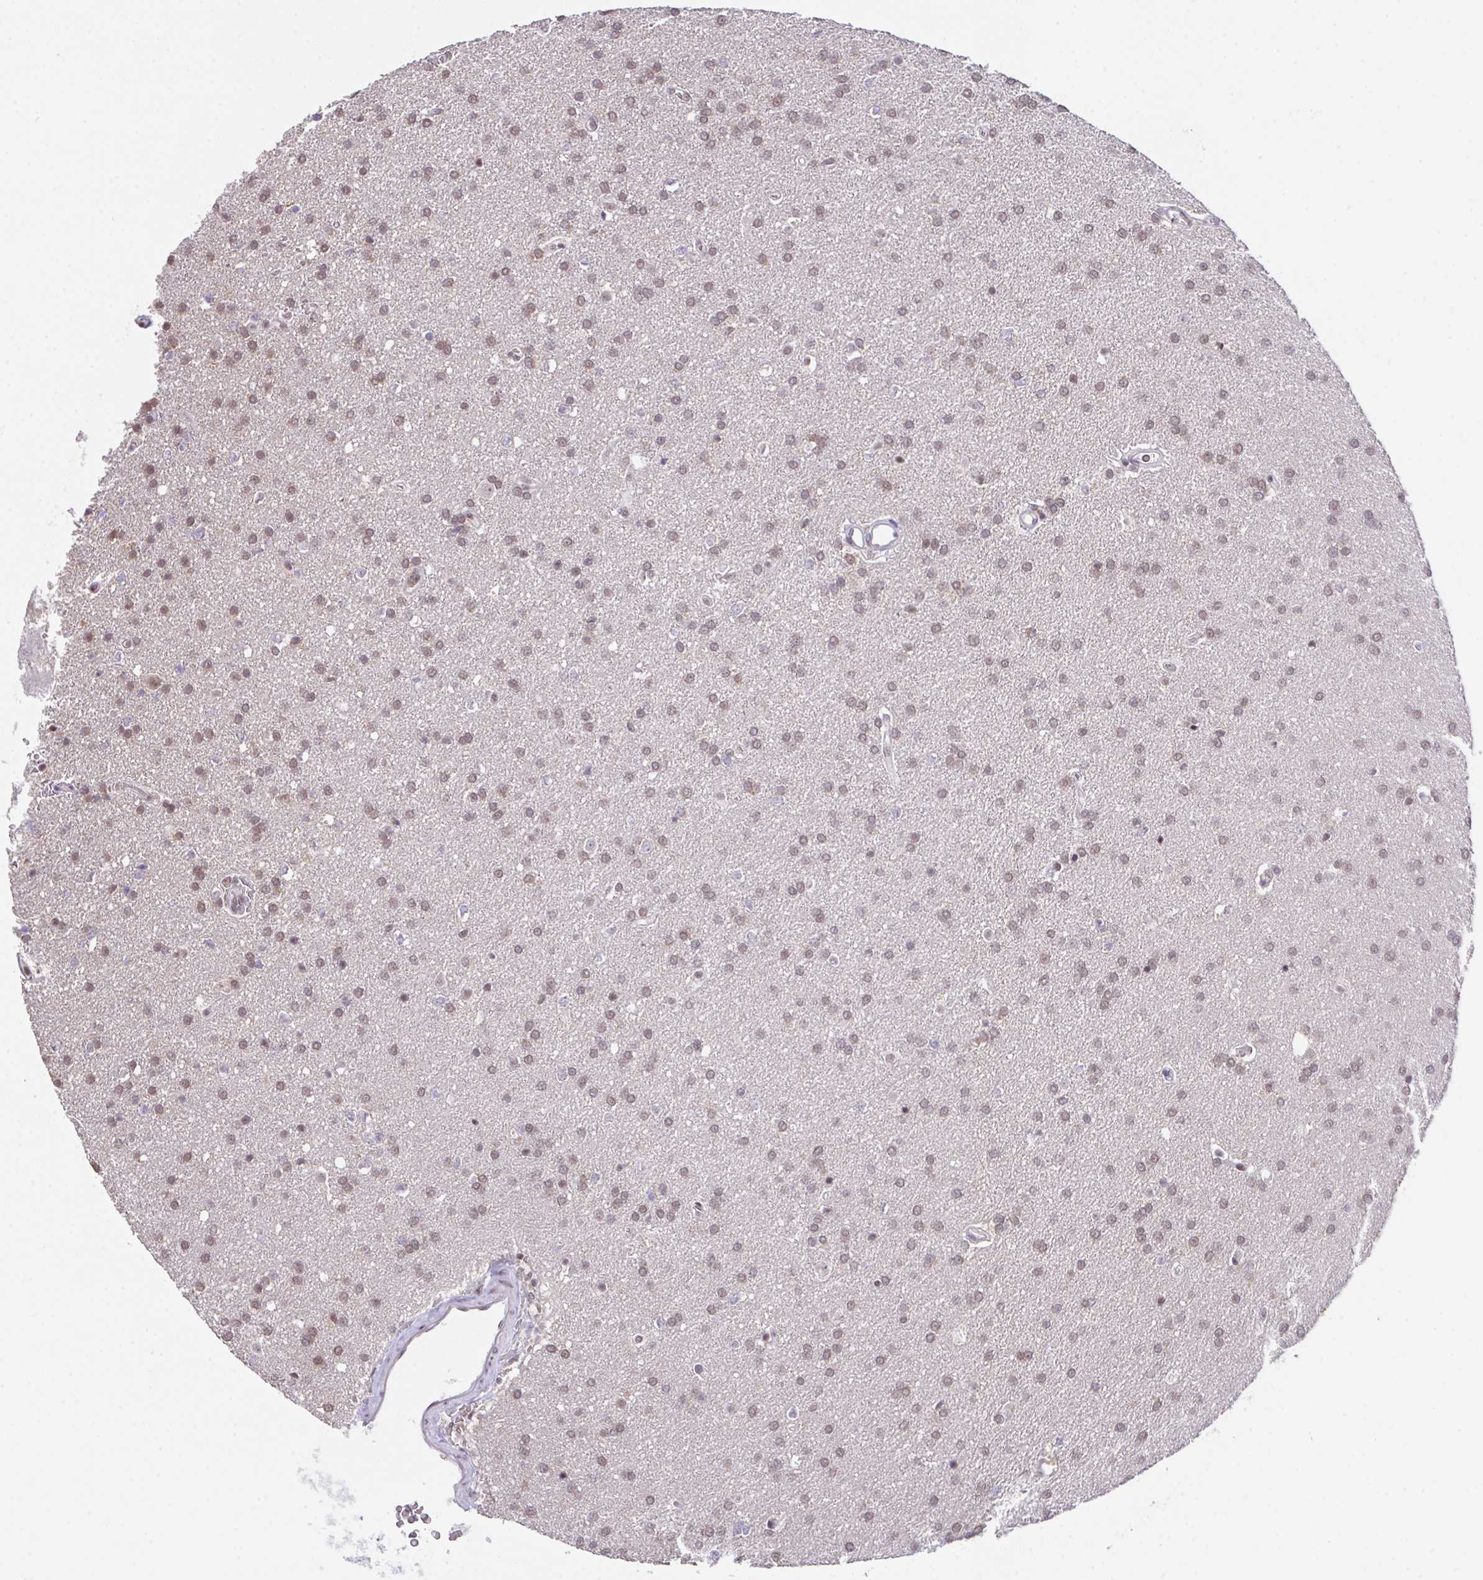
{"staining": {"intensity": "weak", "quantity": ">75%", "location": "nuclear"}, "tissue": "glioma", "cell_type": "Tumor cells", "image_type": "cancer", "snomed": [{"axis": "morphology", "description": "Glioma, malignant, Low grade"}, {"axis": "topography", "description": "Brain"}], "caption": "IHC of human glioma displays low levels of weak nuclear staining in about >75% of tumor cells.", "gene": "OR6K3", "patient": {"sex": "female", "age": 34}}